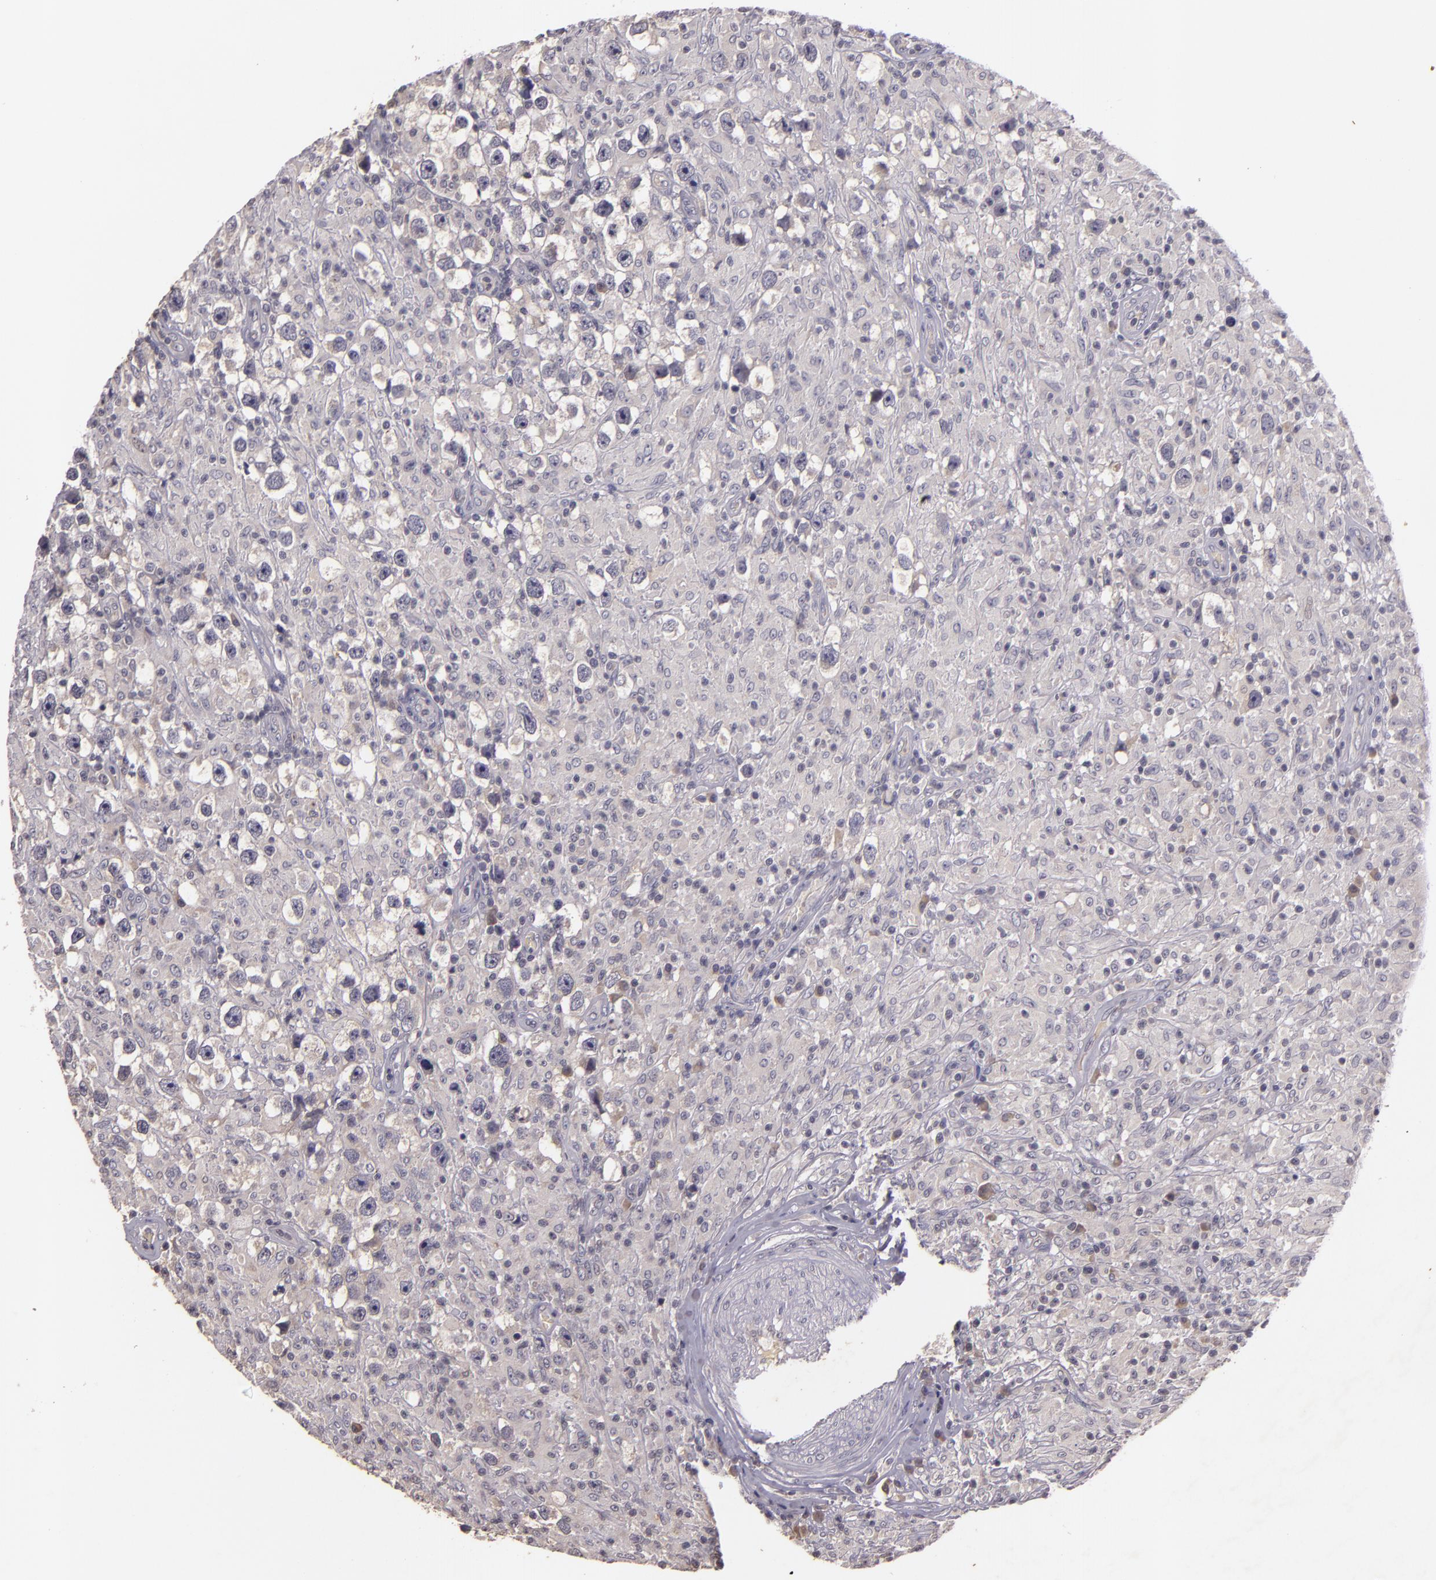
{"staining": {"intensity": "negative", "quantity": "none", "location": "none"}, "tissue": "testis cancer", "cell_type": "Tumor cells", "image_type": "cancer", "snomed": [{"axis": "morphology", "description": "Seminoma, NOS"}, {"axis": "topography", "description": "Testis"}], "caption": "An image of human testis cancer is negative for staining in tumor cells.", "gene": "TFF1", "patient": {"sex": "male", "age": 34}}